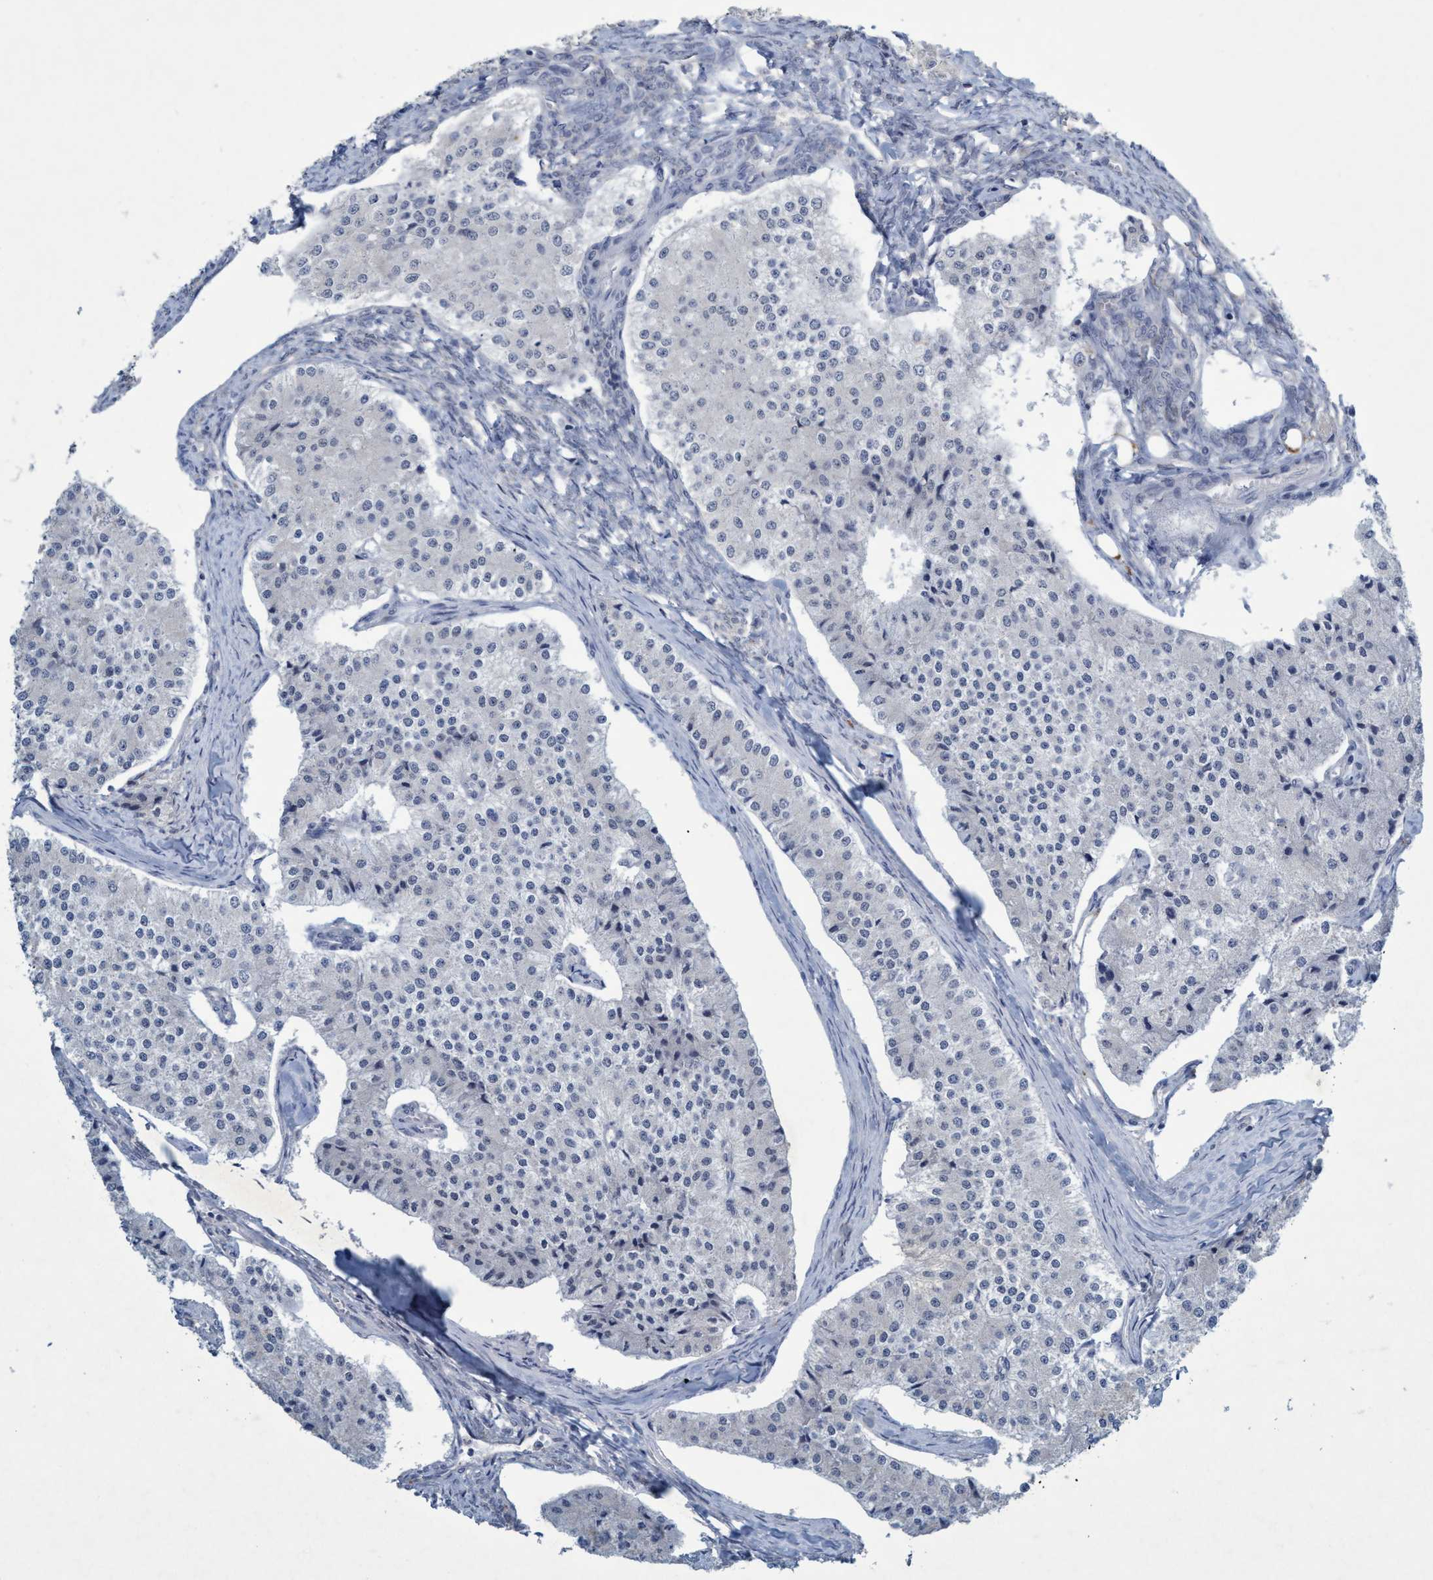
{"staining": {"intensity": "negative", "quantity": "none", "location": "none"}, "tissue": "carcinoid", "cell_type": "Tumor cells", "image_type": "cancer", "snomed": [{"axis": "morphology", "description": "Carcinoid, malignant, NOS"}, {"axis": "topography", "description": "Colon"}], "caption": "Malignant carcinoid was stained to show a protein in brown. There is no significant expression in tumor cells. (DAB IHC, high magnification).", "gene": "RNF208", "patient": {"sex": "female", "age": 52}}